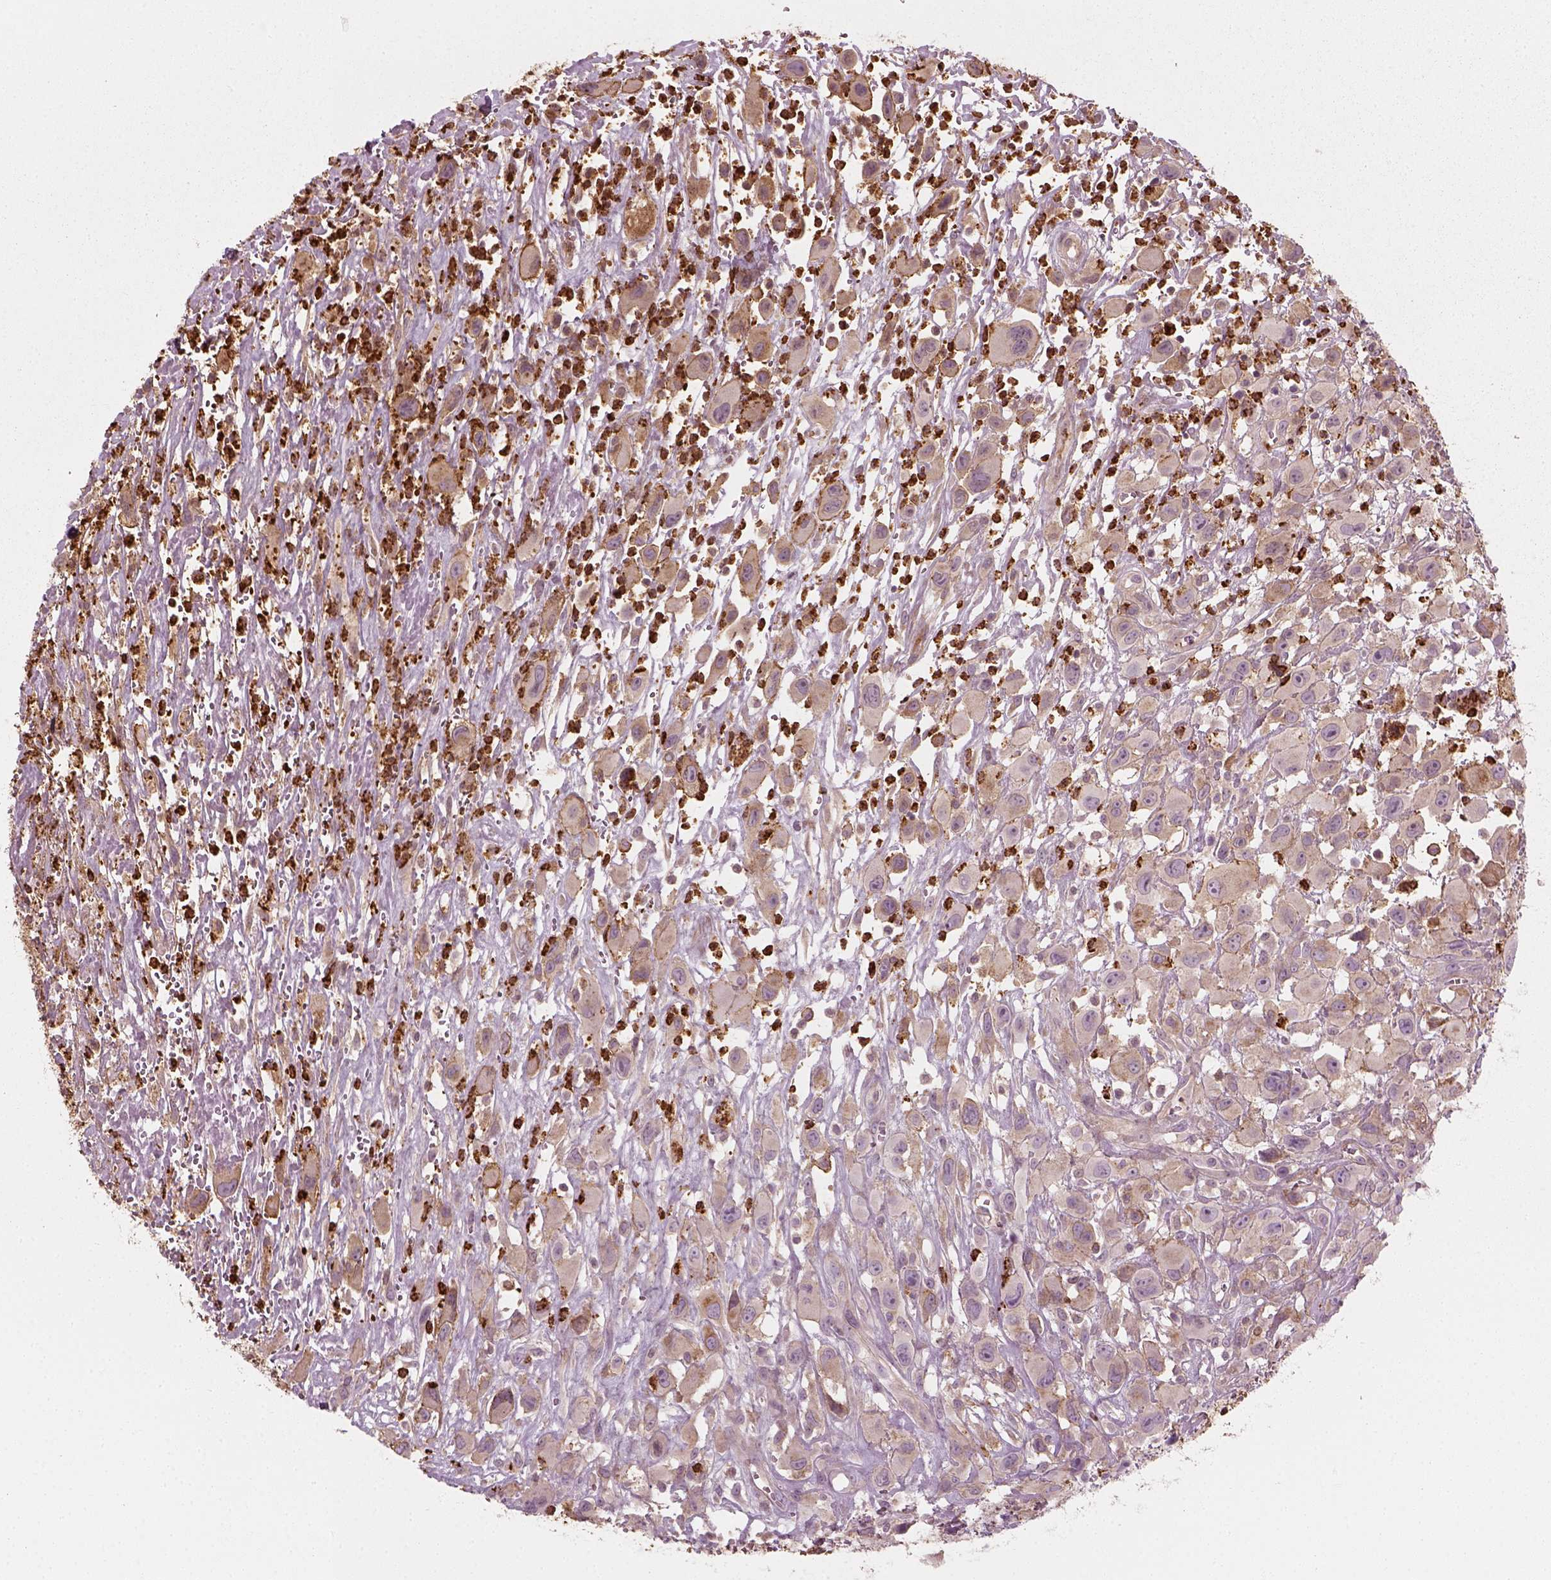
{"staining": {"intensity": "moderate", "quantity": "<25%", "location": "cytoplasmic/membranous"}, "tissue": "head and neck cancer", "cell_type": "Tumor cells", "image_type": "cancer", "snomed": [{"axis": "morphology", "description": "Squamous cell carcinoma, NOS"}, {"axis": "morphology", "description": "Squamous cell carcinoma, metastatic, NOS"}, {"axis": "topography", "description": "Oral tissue"}, {"axis": "topography", "description": "Head-Neck"}], "caption": "DAB (3,3'-diaminobenzidine) immunohistochemical staining of head and neck cancer (metastatic squamous cell carcinoma) reveals moderate cytoplasmic/membranous protein staining in approximately <25% of tumor cells.", "gene": "NPTN", "patient": {"sex": "female", "age": 85}}